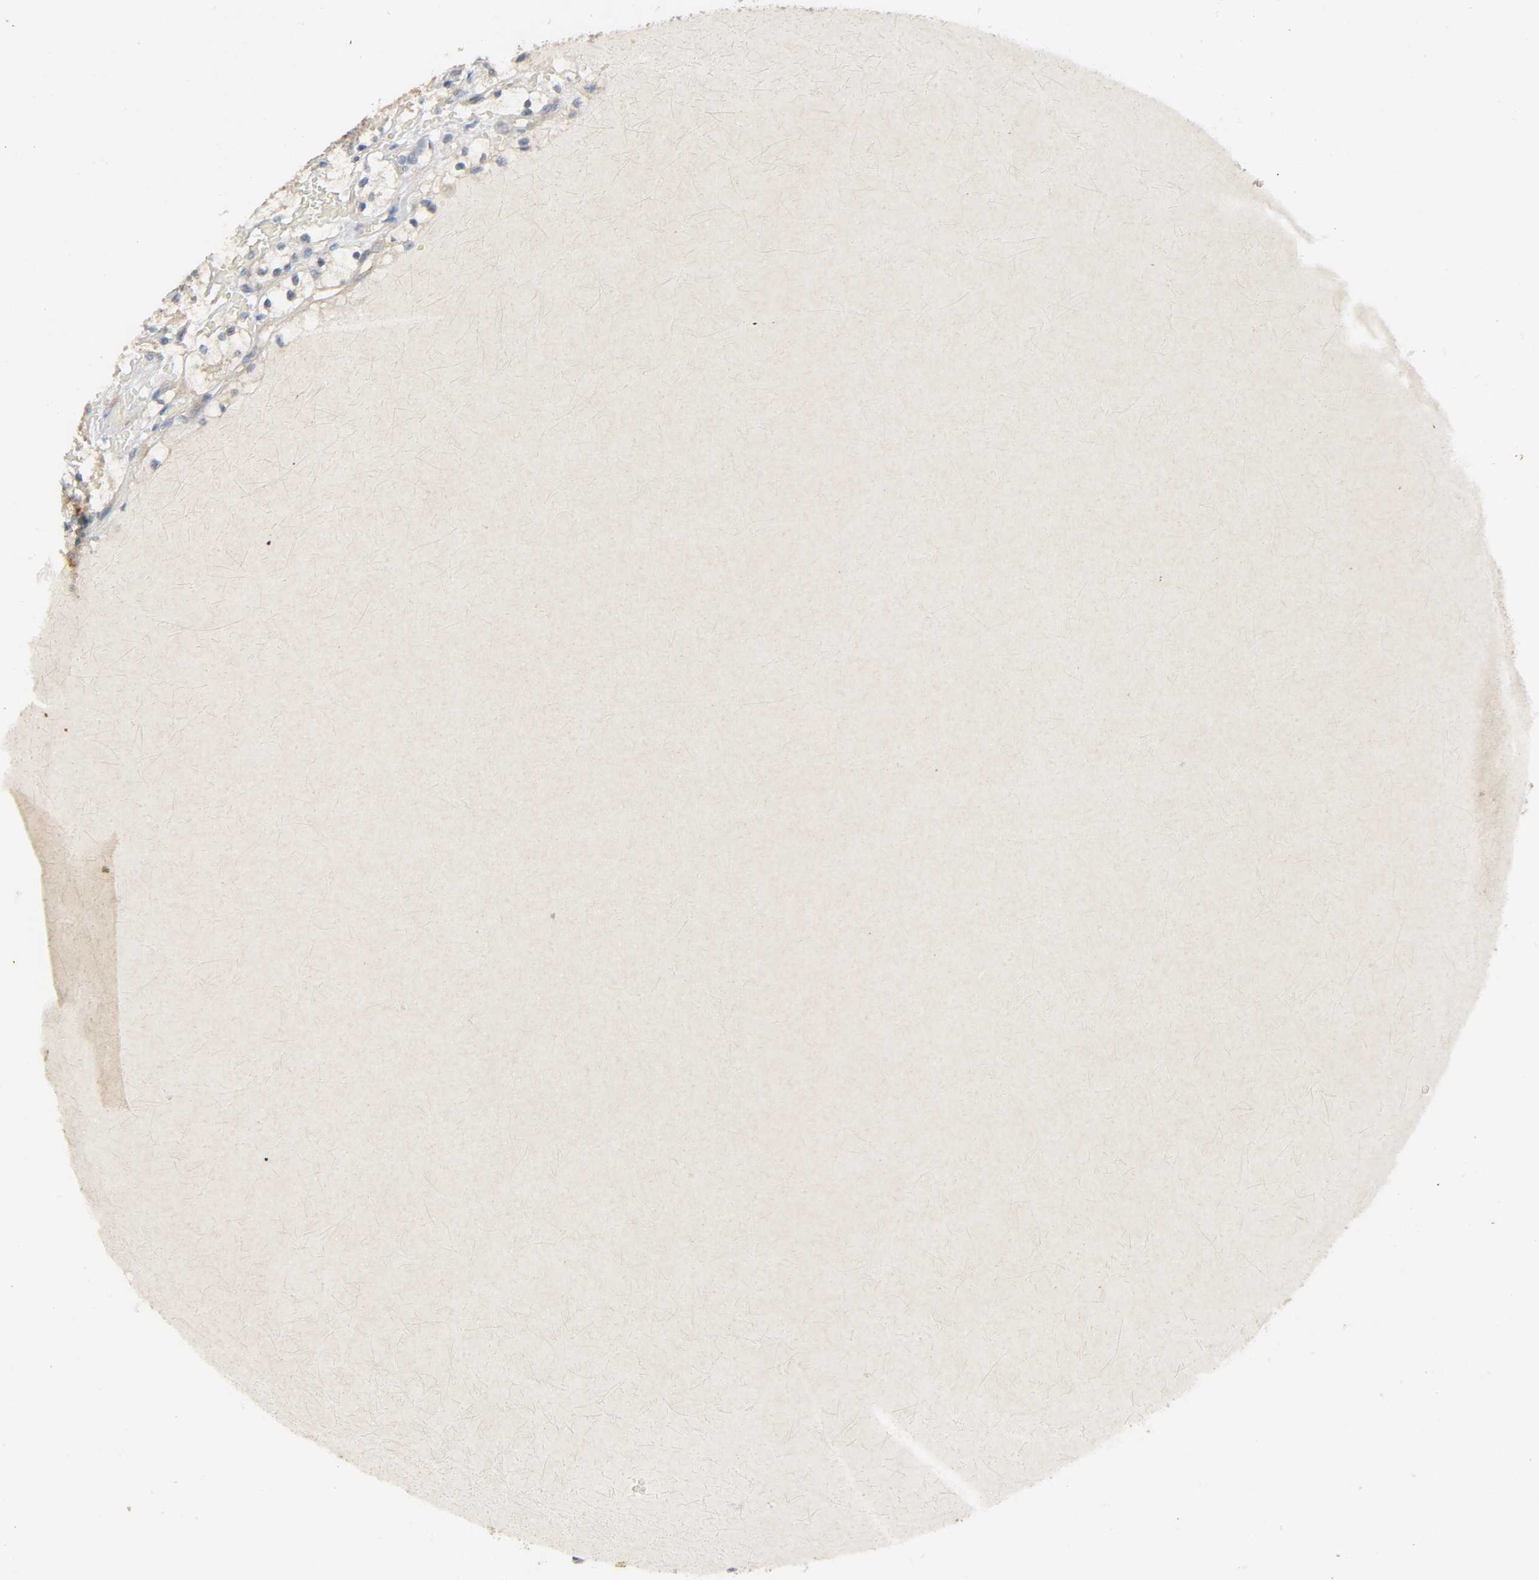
{"staining": {"intensity": "moderate", "quantity": ">75%", "location": "cytoplasmic/membranous"}, "tissue": "renal cancer", "cell_type": "Tumor cells", "image_type": "cancer", "snomed": [{"axis": "morphology", "description": "Adenocarcinoma, NOS"}, {"axis": "topography", "description": "Kidney"}], "caption": "Renal adenocarcinoma stained with DAB (3,3'-diaminobenzidine) IHC displays medium levels of moderate cytoplasmic/membranous staining in about >75% of tumor cells. Using DAB (brown) and hematoxylin (blue) stains, captured at high magnification using brightfield microscopy.", "gene": "ARPC1A", "patient": {"sex": "female", "age": 60}}